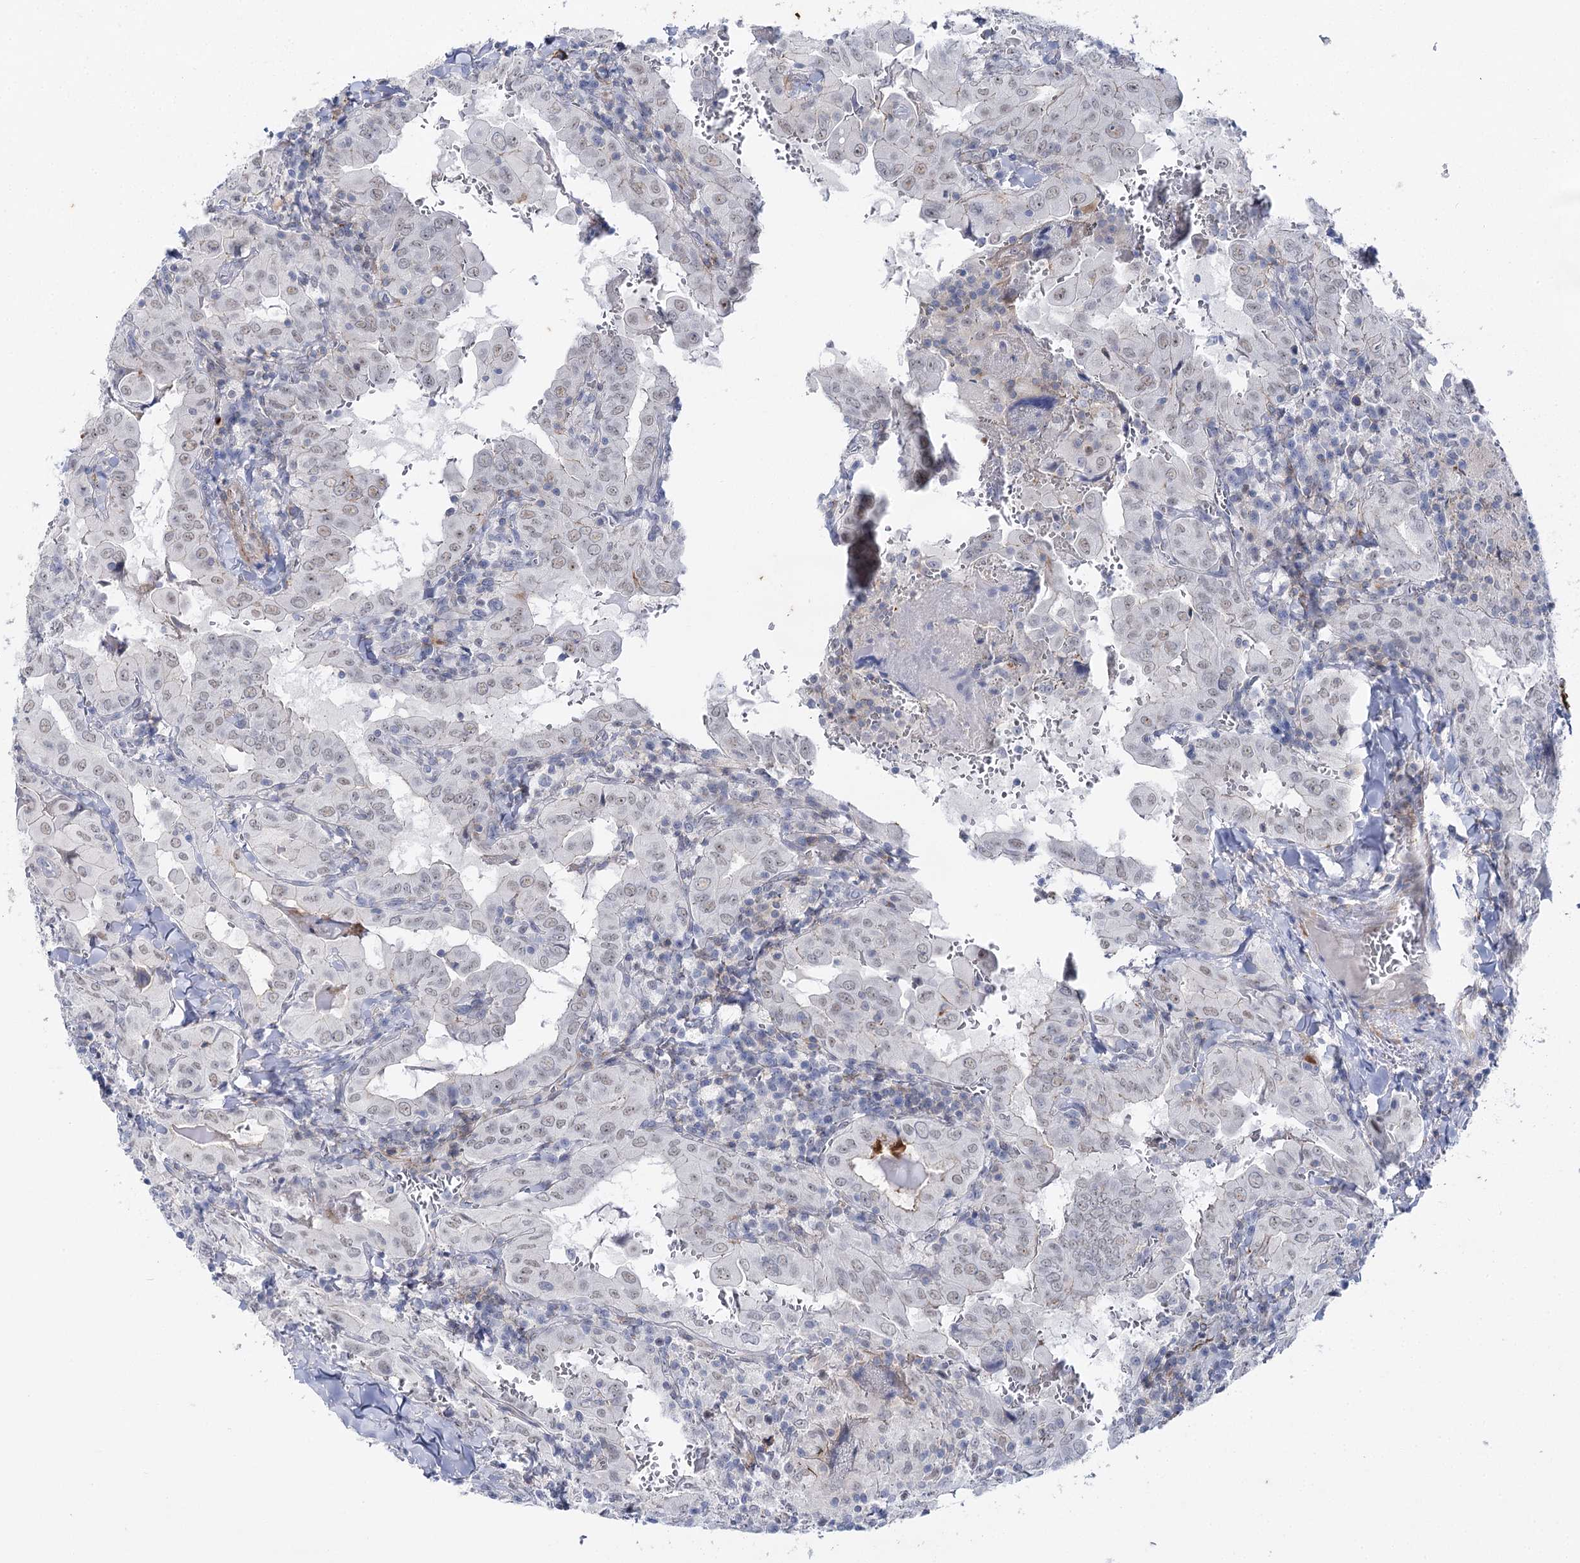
{"staining": {"intensity": "negative", "quantity": "none", "location": "none"}, "tissue": "thyroid cancer", "cell_type": "Tumor cells", "image_type": "cancer", "snomed": [{"axis": "morphology", "description": "Papillary adenocarcinoma, NOS"}, {"axis": "topography", "description": "Thyroid gland"}], "caption": "High magnification brightfield microscopy of thyroid papillary adenocarcinoma stained with DAB (brown) and counterstained with hematoxylin (blue): tumor cells show no significant staining. Brightfield microscopy of immunohistochemistry (IHC) stained with DAB (3,3'-diaminobenzidine) (brown) and hematoxylin (blue), captured at high magnification.", "gene": "AGXT2", "patient": {"sex": "female", "age": 72}}